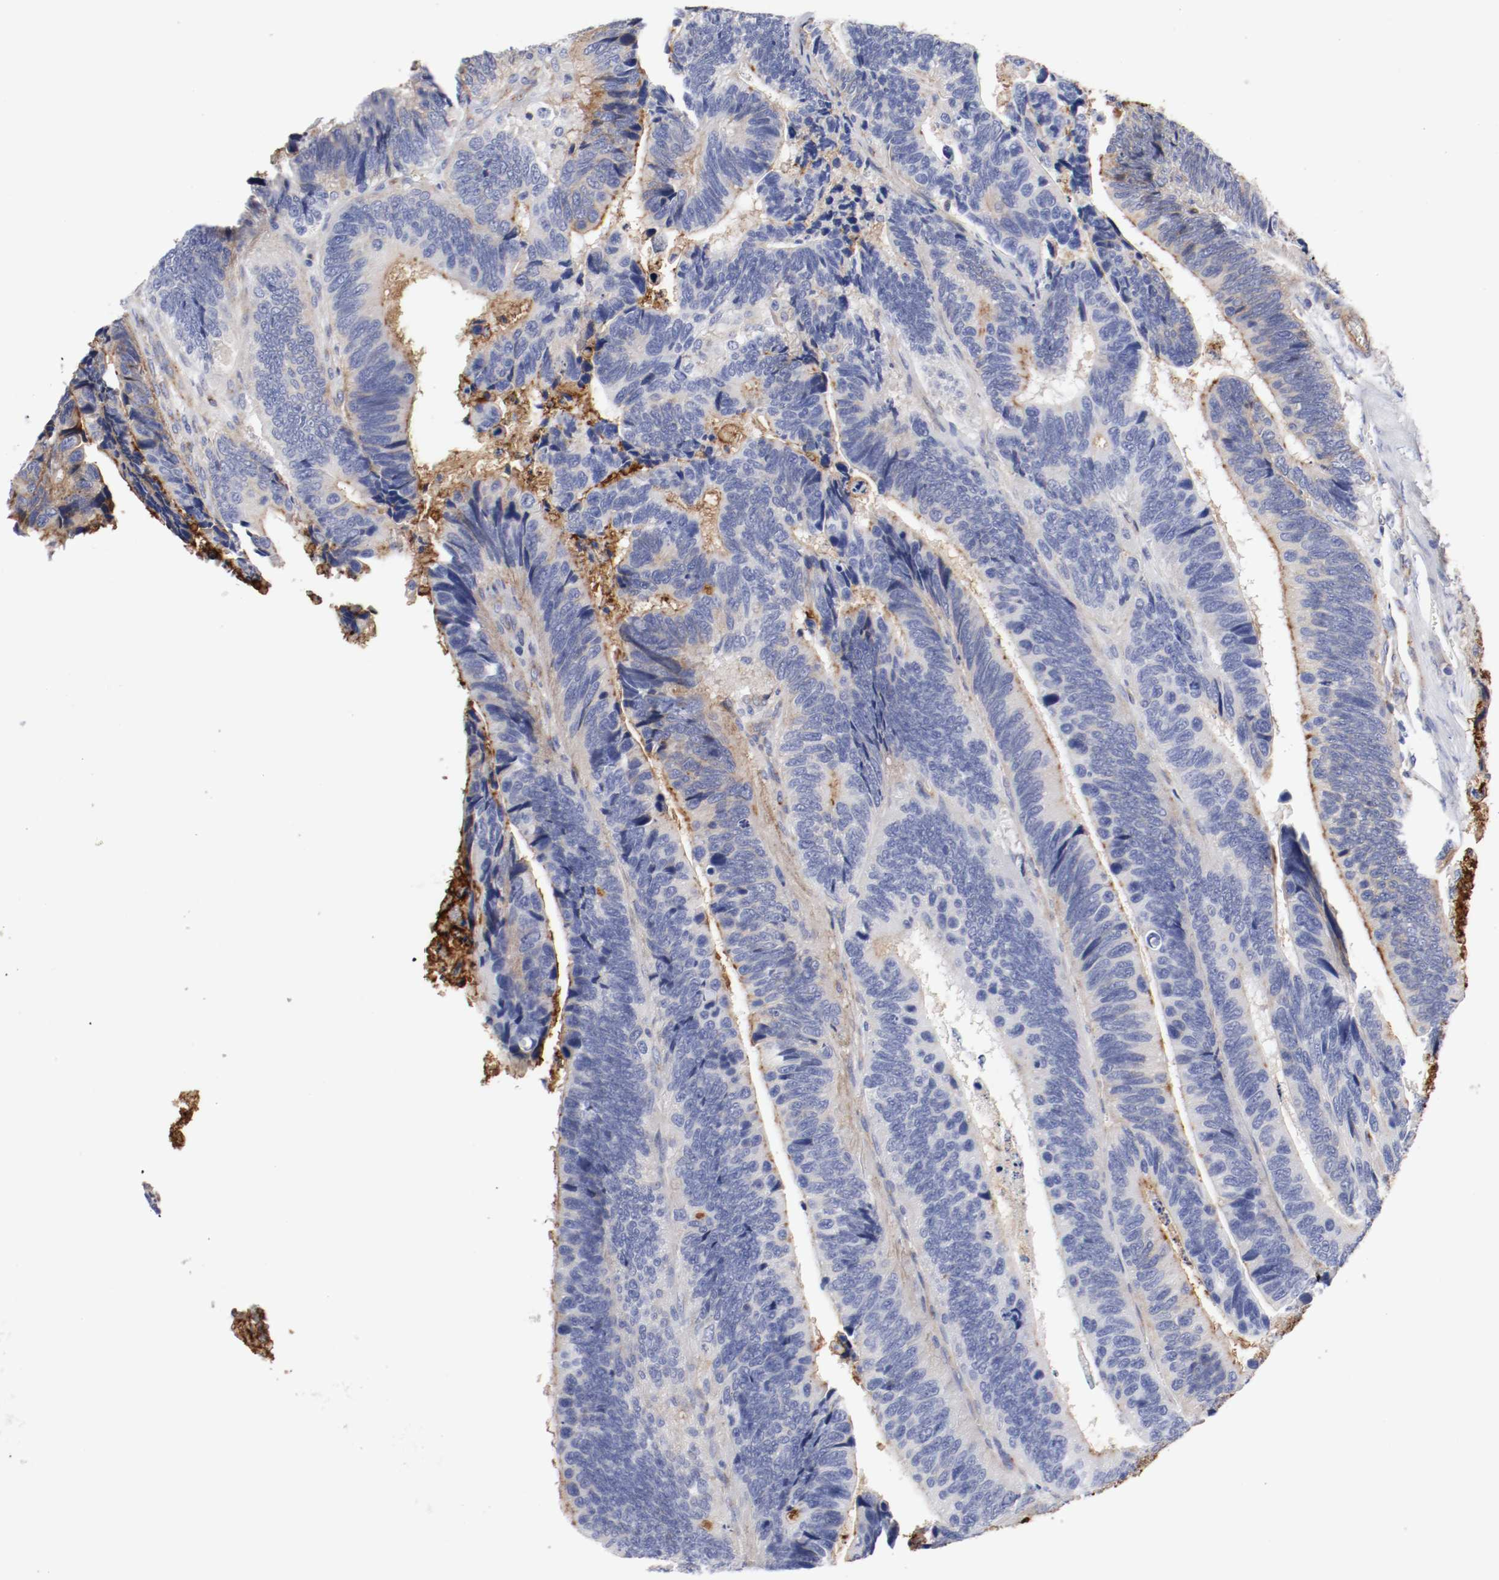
{"staining": {"intensity": "moderate", "quantity": "<25%", "location": "cytoplasmic/membranous"}, "tissue": "colorectal cancer", "cell_type": "Tumor cells", "image_type": "cancer", "snomed": [{"axis": "morphology", "description": "Adenocarcinoma, NOS"}, {"axis": "topography", "description": "Colon"}], "caption": "Immunohistochemical staining of adenocarcinoma (colorectal) shows low levels of moderate cytoplasmic/membranous protein positivity in approximately <25% of tumor cells. Nuclei are stained in blue.", "gene": "IFITM1", "patient": {"sex": "male", "age": 72}}